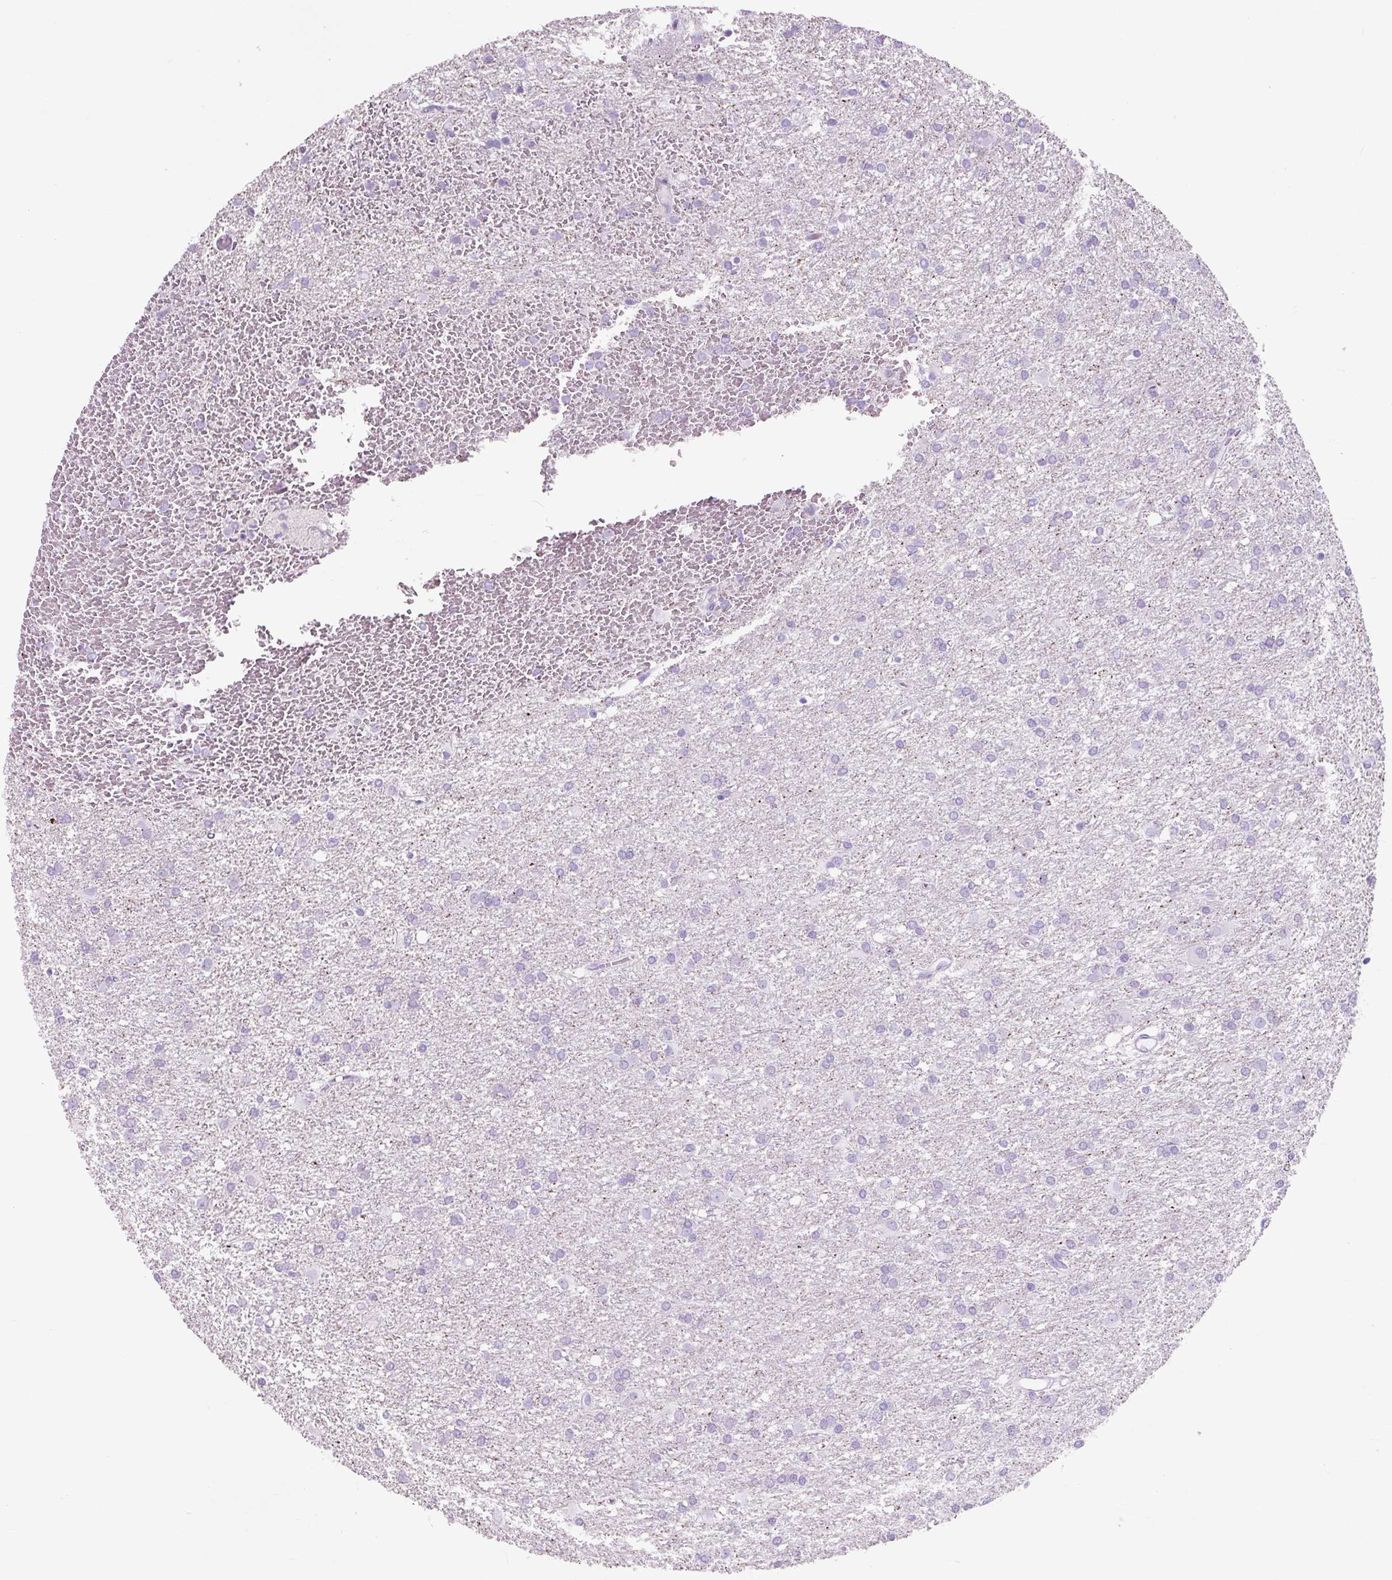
{"staining": {"intensity": "negative", "quantity": "none", "location": "none"}, "tissue": "glioma", "cell_type": "Tumor cells", "image_type": "cancer", "snomed": [{"axis": "morphology", "description": "Glioma, malignant, High grade"}, {"axis": "topography", "description": "Brain"}], "caption": "DAB (3,3'-diaminobenzidine) immunohistochemical staining of glioma exhibits no significant expression in tumor cells. (Brightfield microscopy of DAB IHC at high magnification).", "gene": "OR10A7", "patient": {"sex": "female", "age": 50}}